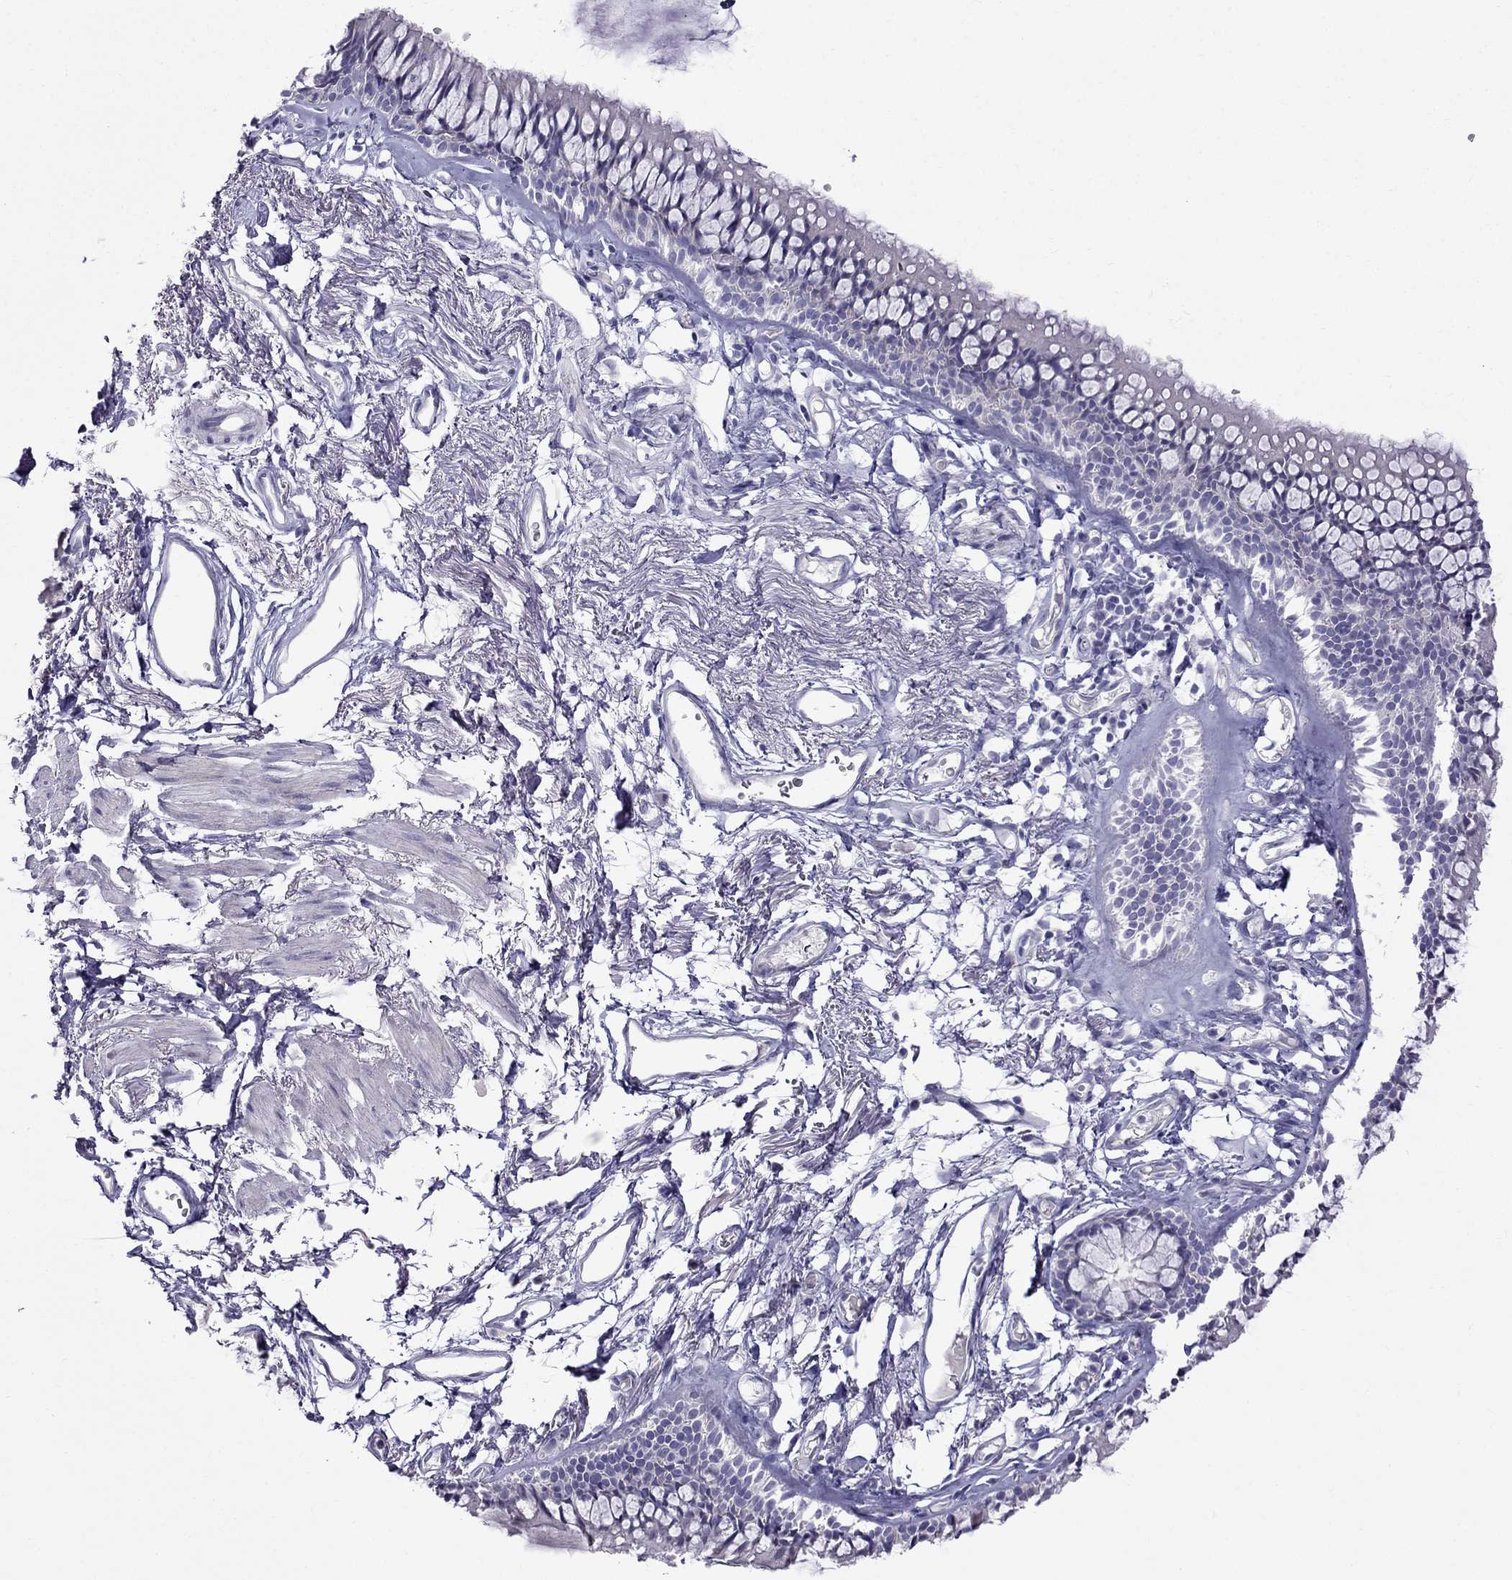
{"staining": {"intensity": "negative", "quantity": "none", "location": "none"}, "tissue": "adipose tissue", "cell_type": "Adipocytes", "image_type": "normal", "snomed": [{"axis": "morphology", "description": "Normal tissue, NOS"}, {"axis": "topography", "description": "Cartilage tissue"}, {"axis": "topography", "description": "Bronchus"}], "caption": "Micrograph shows no protein positivity in adipocytes of normal adipose tissue. (Stains: DAB (3,3'-diaminobenzidine) immunohistochemistry with hematoxylin counter stain, Microscopy: brightfield microscopy at high magnification).", "gene": "PATE1", "patient": {"sex": "female", "age": 79}}